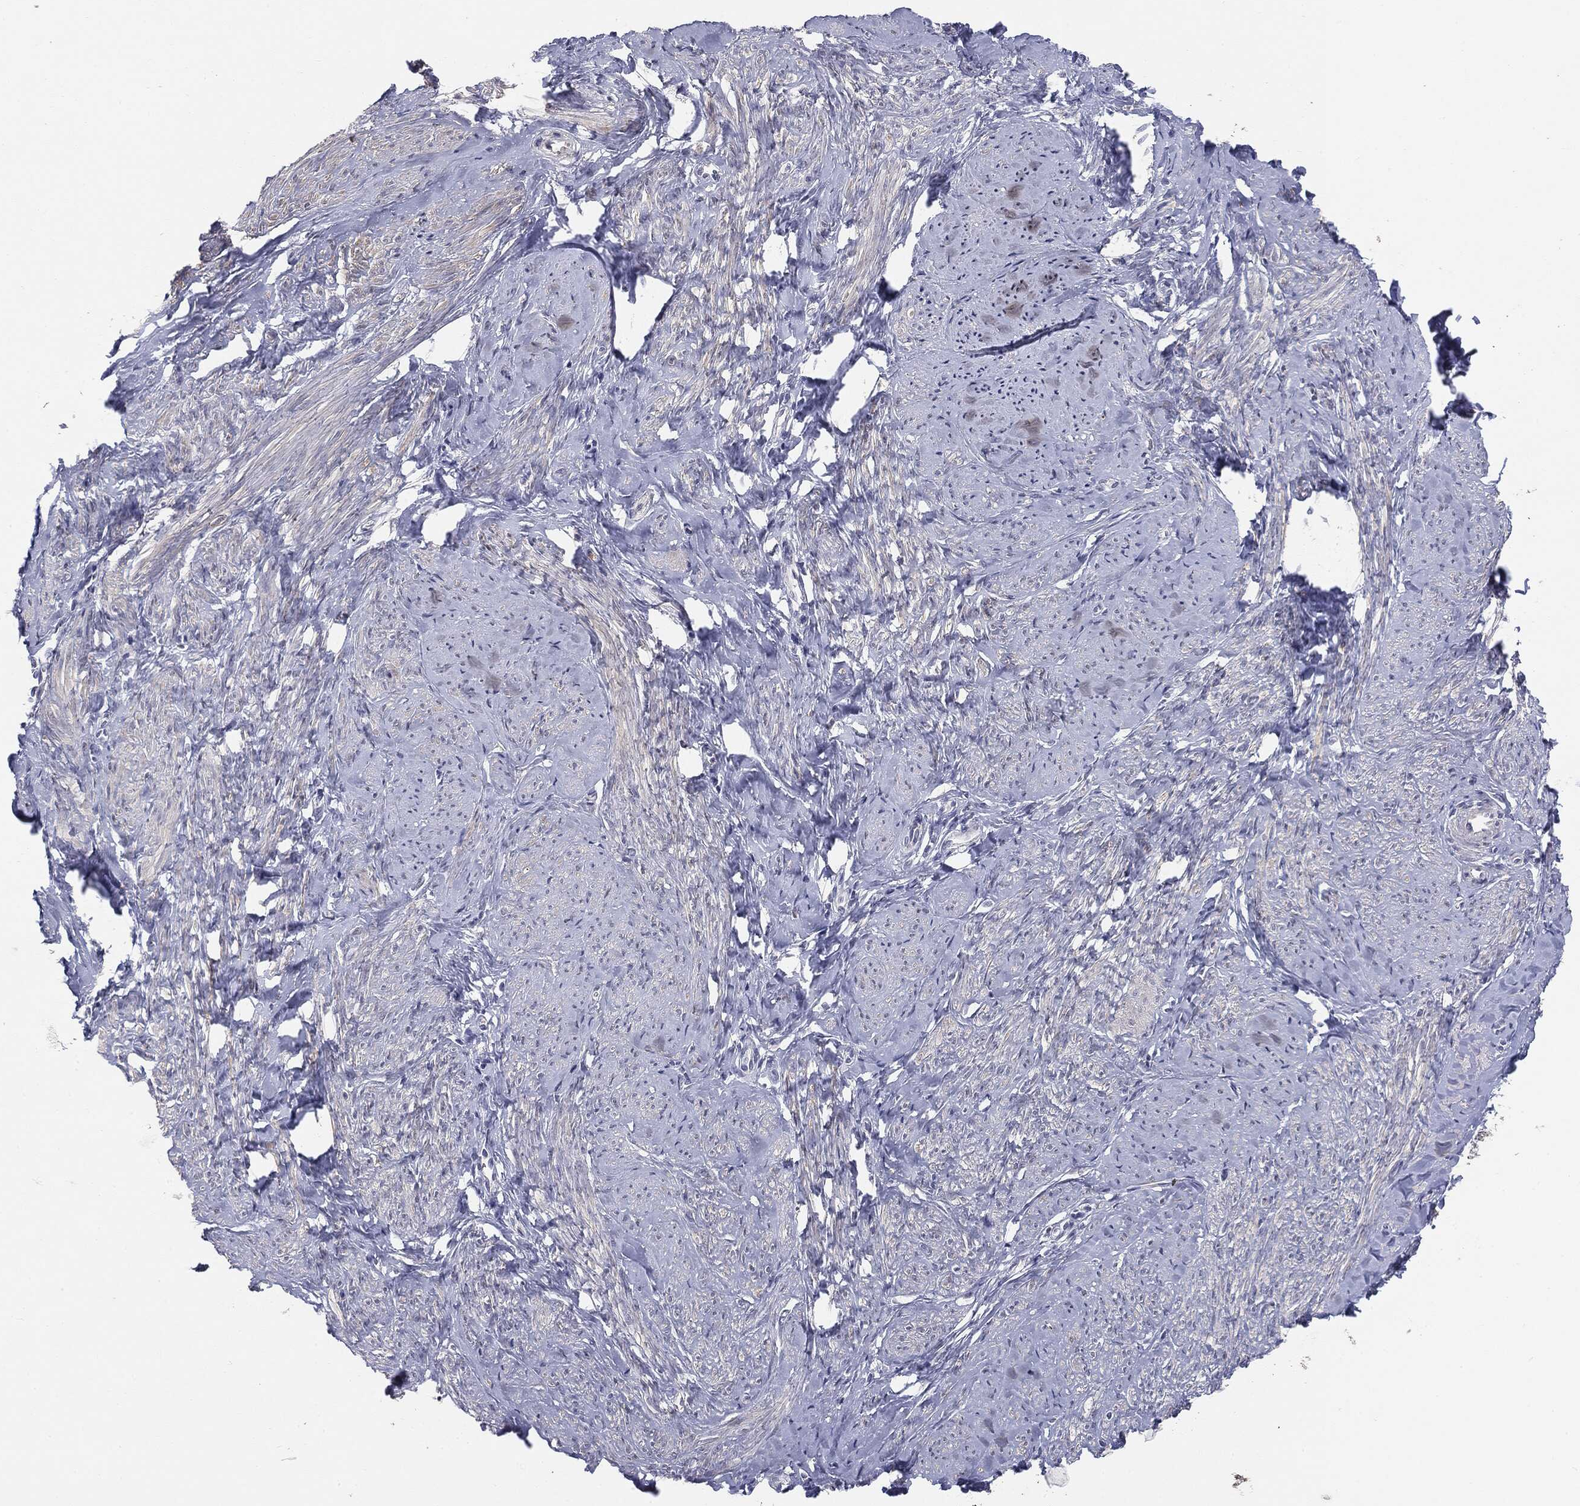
{"staining": {"intensity": "weak", "quantity": "<25%", "location": "cytoplasmic/membranous"}, "tissue": "smooth muscle", "cell_type": "Smooth muscle cells", "image_type": "normal", "snomed": [{"axis": "morphology", "description": "Normal tissue, NOS"}, {"axis": "topography", "description": "Smooth muscle"}], "caption": "This is an IHC image of unremarkable human smooth muscle. There is no expression in smooth muscle cells.", "gene": "KRT5", "patient": {"sex": "female", "age": 48}}